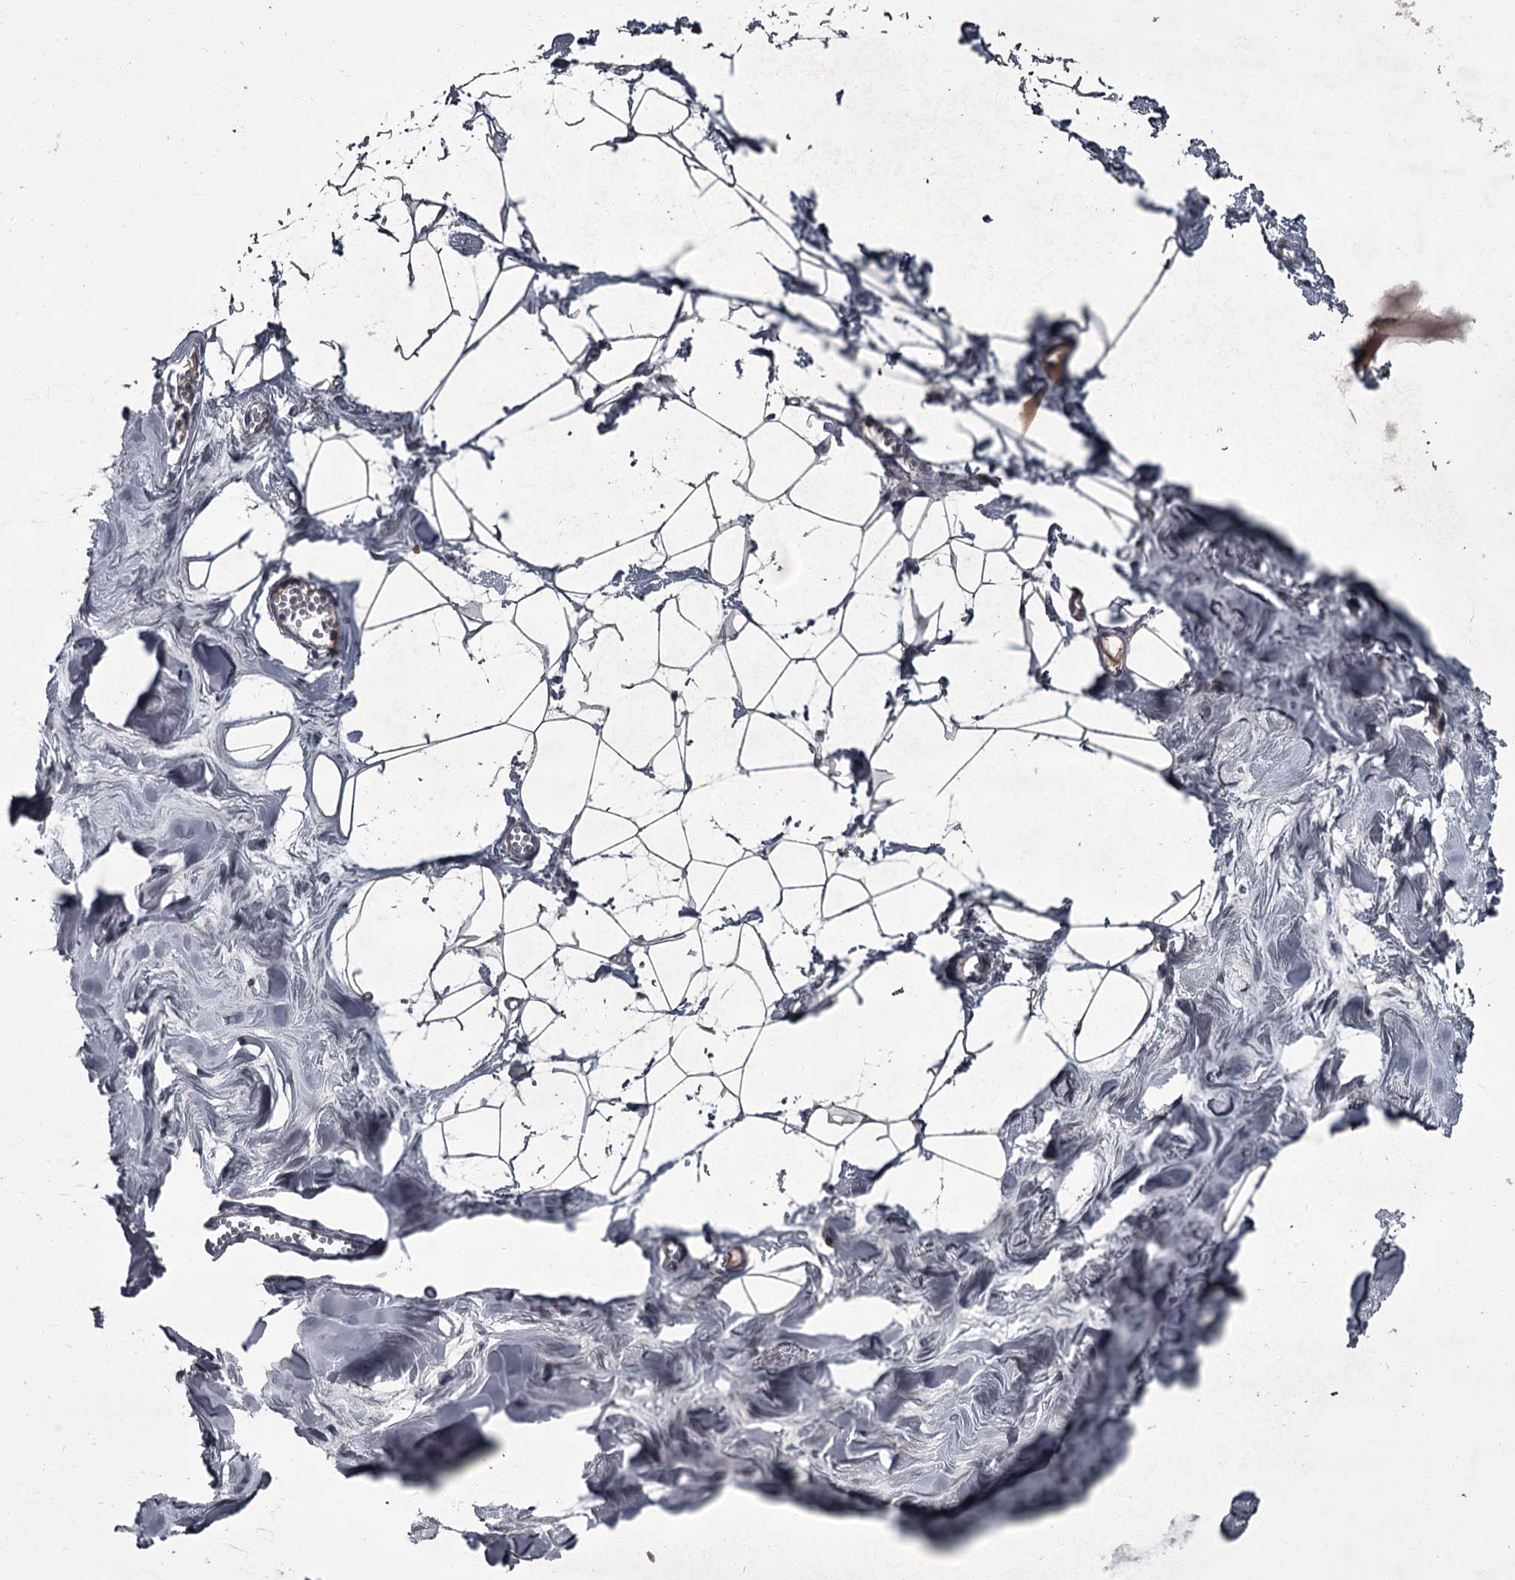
{"staining": {"intensity": "negative", "quantity": "none", "location": "none"}, "tissue": "breast", "cell_type": "Adipocytes", "image_type": "normal", "snomed": [{"axis": "morphology", "description": "Normal tissue, NOS"}, {"axis": "topography", "description": "Breast"}], "caption": "The immunohistochemistry (IHC) image has no significant expression in adipocytes of breast.", "gene": "FLVCR2", "patient": {"sex": "female", "age": 27}}